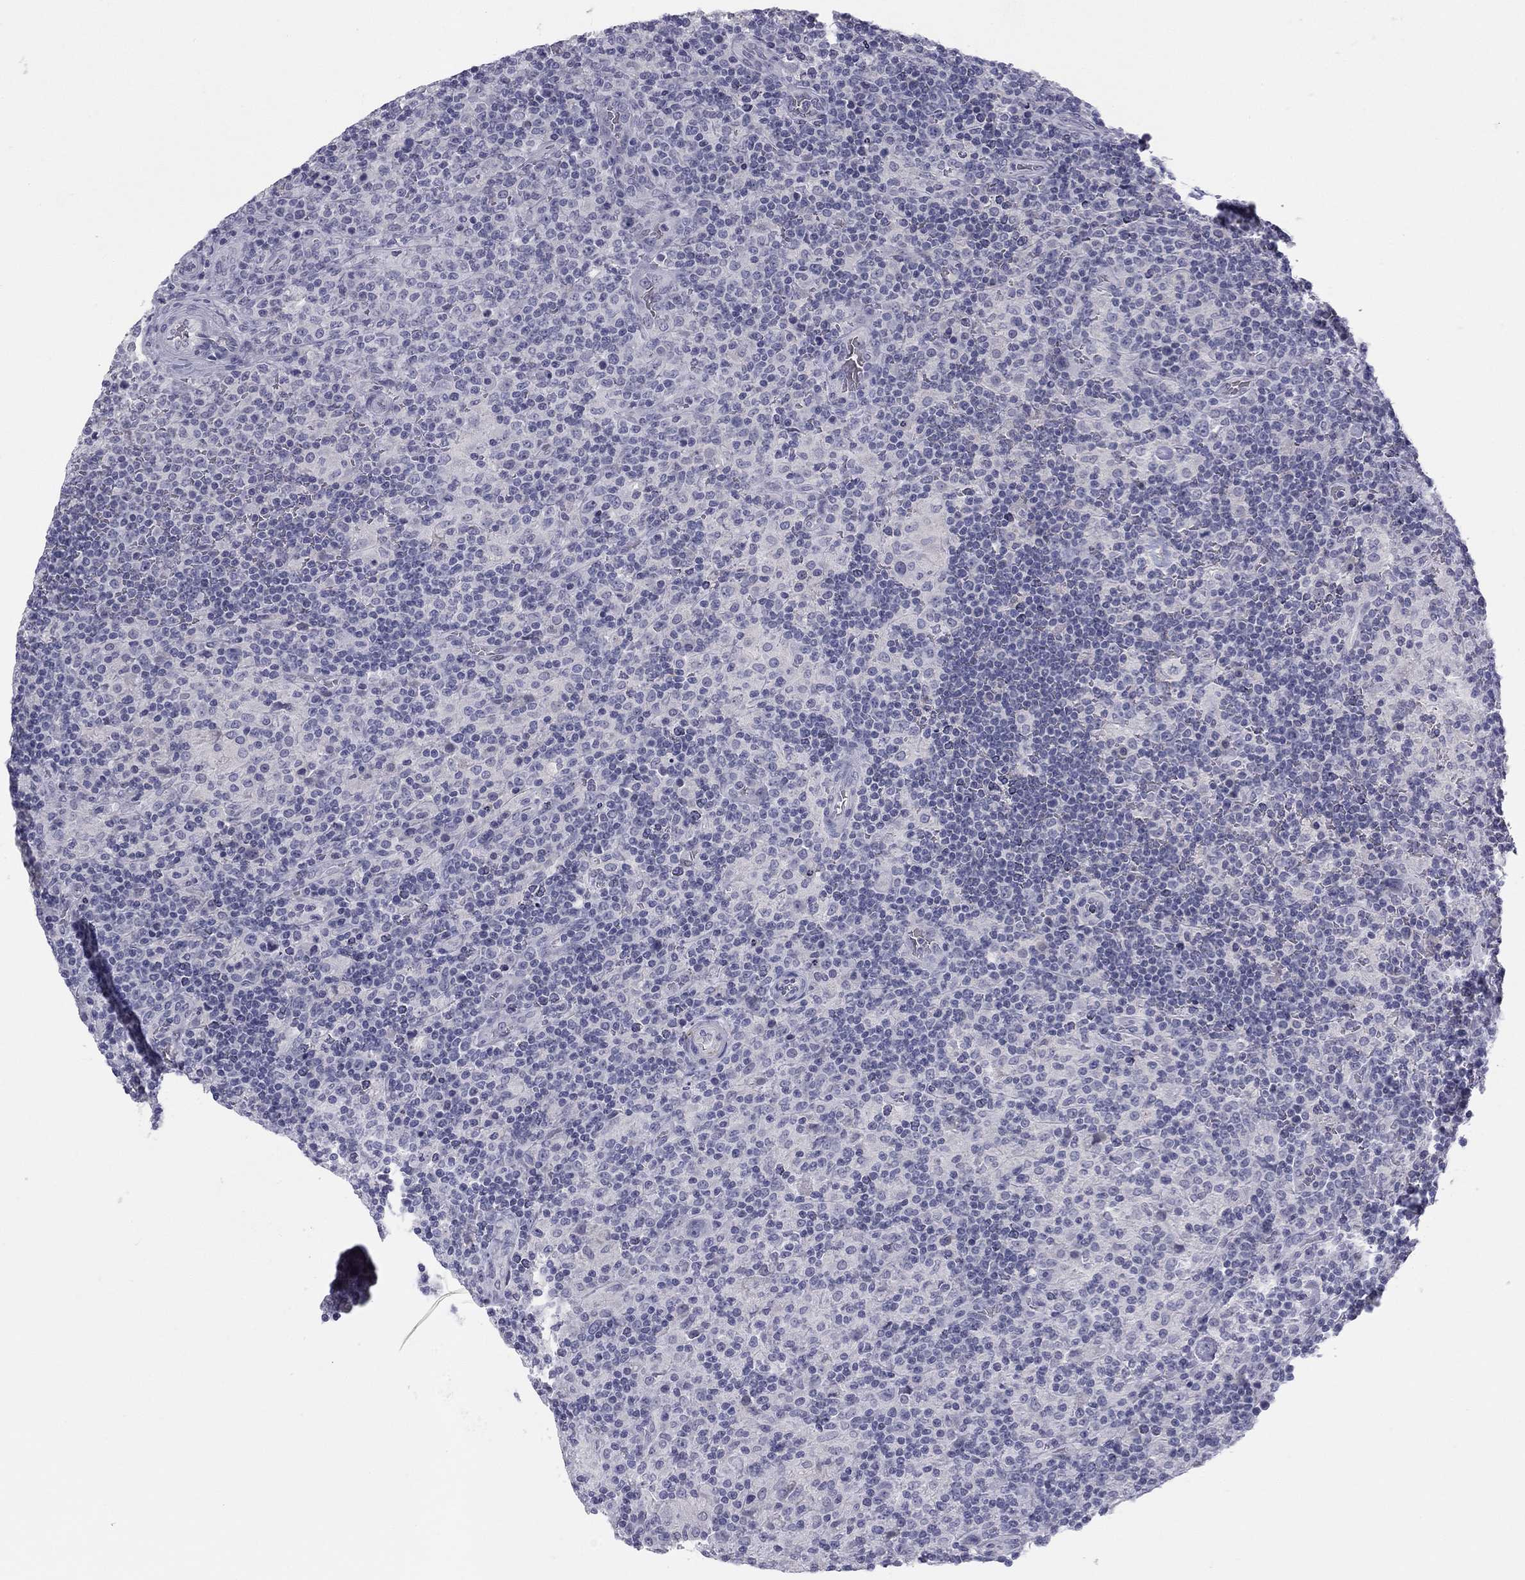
{"staining": {"intensity": "negative", "quantity": "none", "location": "none"}, "tissue": "lymphoma", "cell_type": "Tumor cells", "image_type": "cancer", "snomed": [{"axis": "morphology", "description": "Hodgkin's disease, NOS"}, {"axis": "topography", "description": "Lymph node"}], "caption": "Immunohistochemistry (IHC) histopathology image of neoplastic tissue: Hodgkin's disease stained with DAB demonstrates no significant protein expression in tumor cells.", "gene": "TFAP2B", "patient": {"sex": "male", "age": 70}}